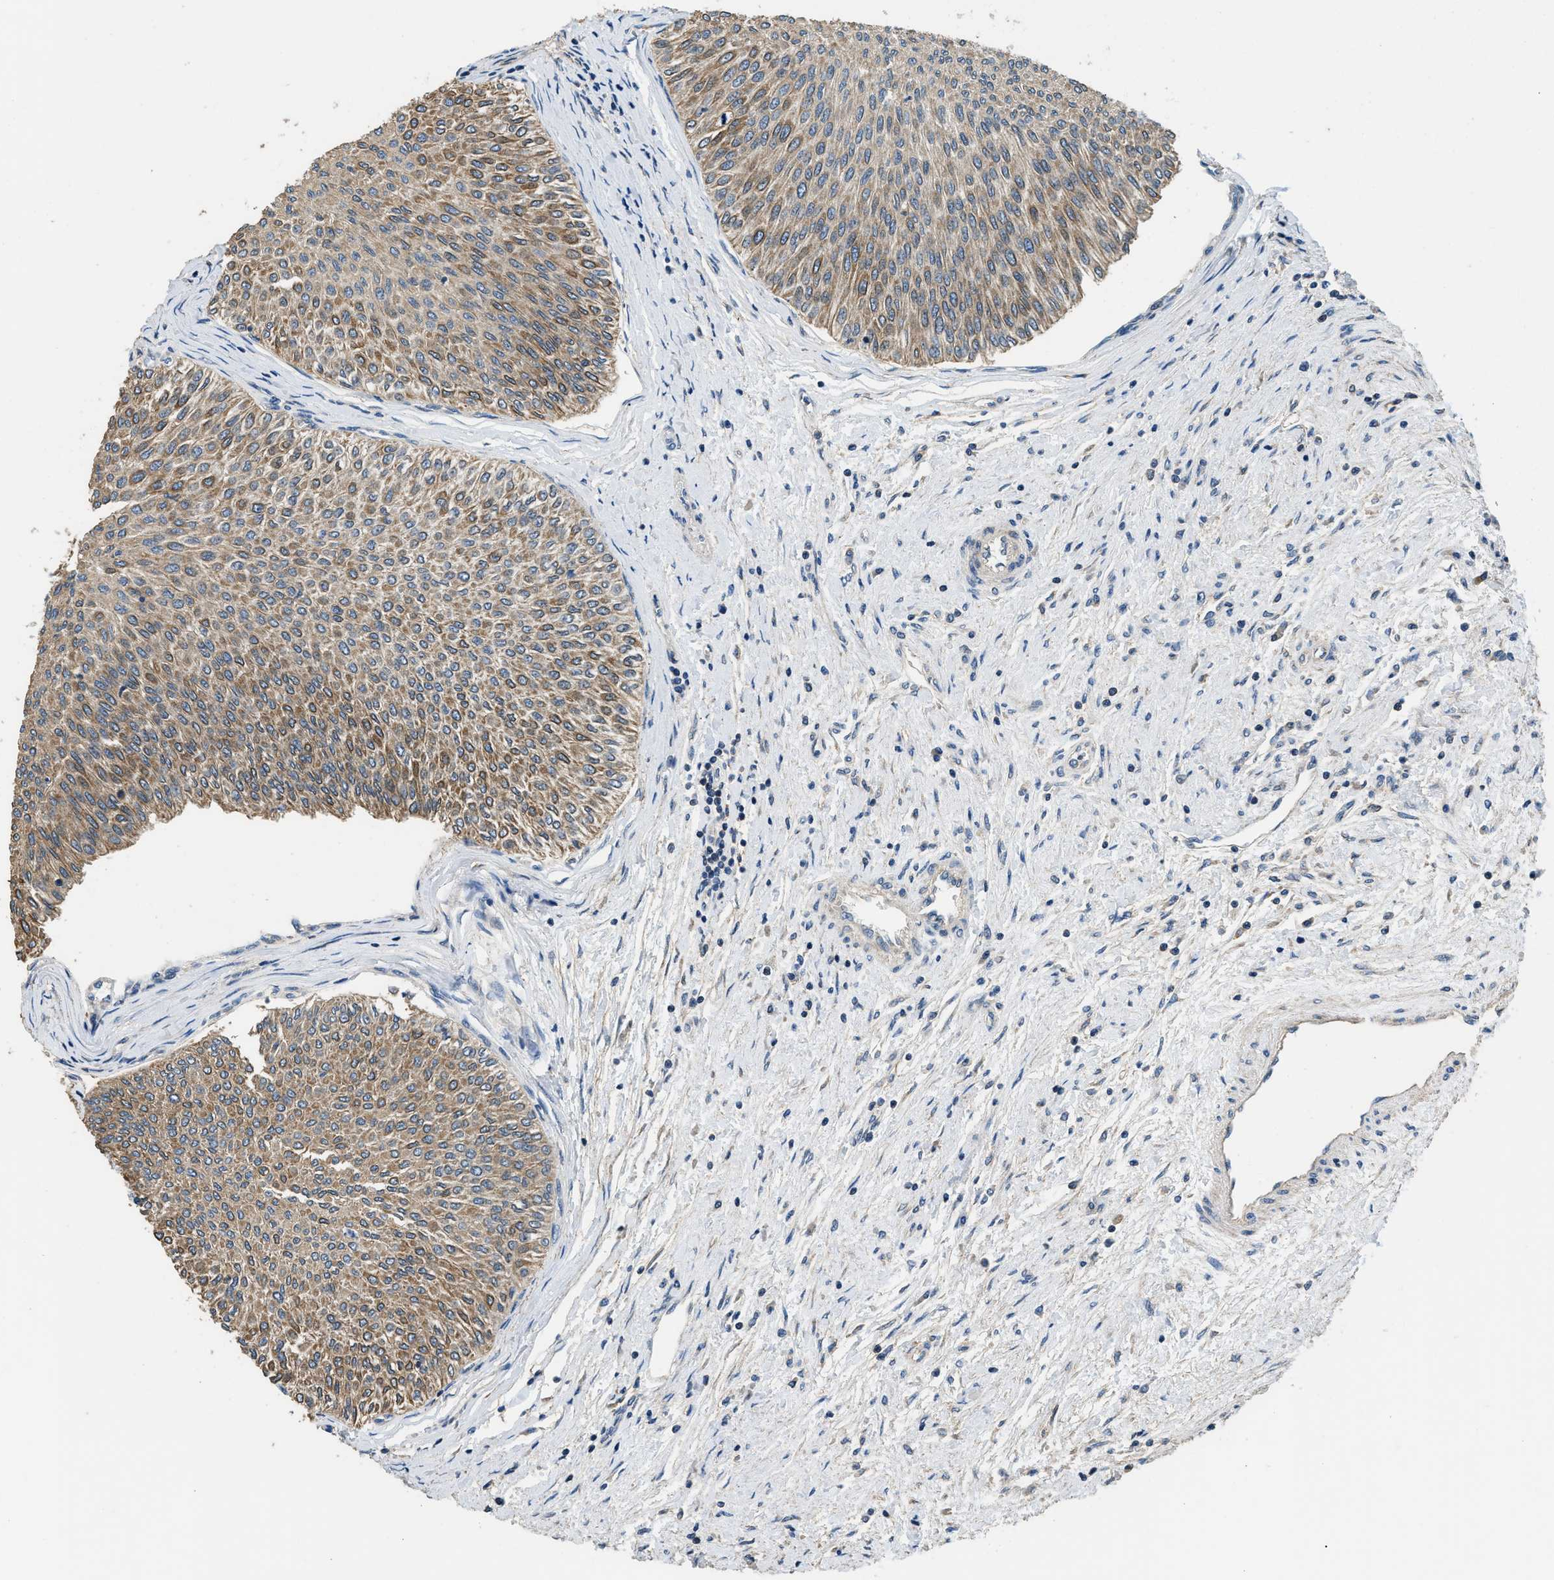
{"staining": {"intensity": "moderate", "quantity": ">75%", "location": "cytoplasmic/membranous"}, "tissue": "urothelial cancer", "cell_type": "Tumor cells", "image_type": "cancer", "snomed": [{"axis": "morphology", "description": "Urothelial carcinoma, Low grade"}, {"axis": "topography", "description": "Urinary bladder"}], "caption": "Tumor cells exhibit moderate cytoplasmic/membranous expression in approximately >75% of cells in urothelial cancer.", "gene": "SSH2", "patient": {"sex": "male", "age": 78}}